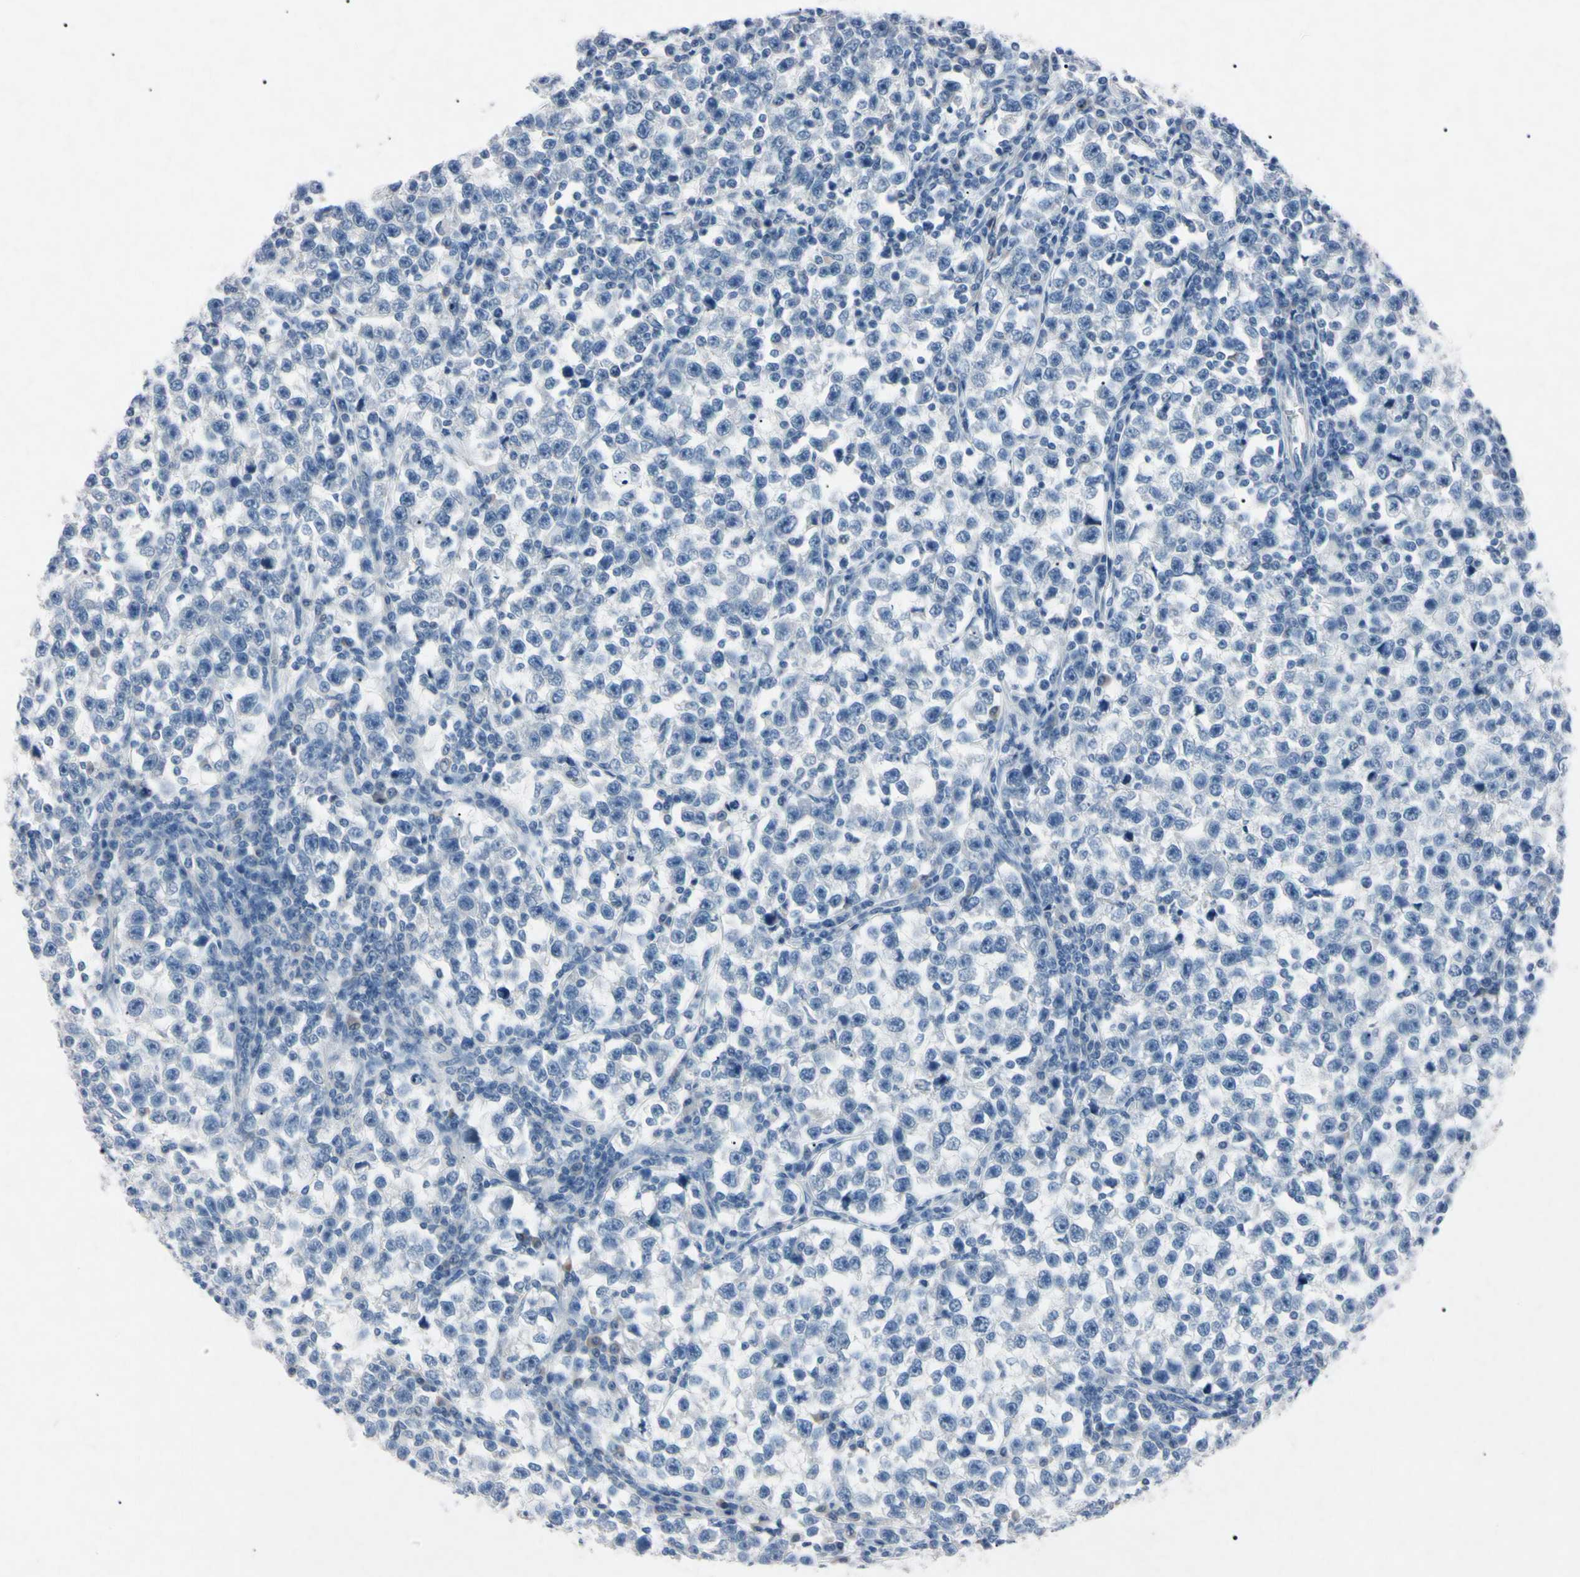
{"staining": {"intensity": "negative", "quantity": "none", "location": "none"}, "tissue": "testis cancer", "cell_type": "Tumor cells", "image_type": "cancer", "snomed": [{"axis": "morphology", "description": "Seminoma, NOS"}, {"axis": "topography", "description": "Testis"}], "caption": "Tumor cells are negative for brown protein staining in testis seminoma.", "gene": "ELN", "patient": {"sex": "male", "age": 43}}